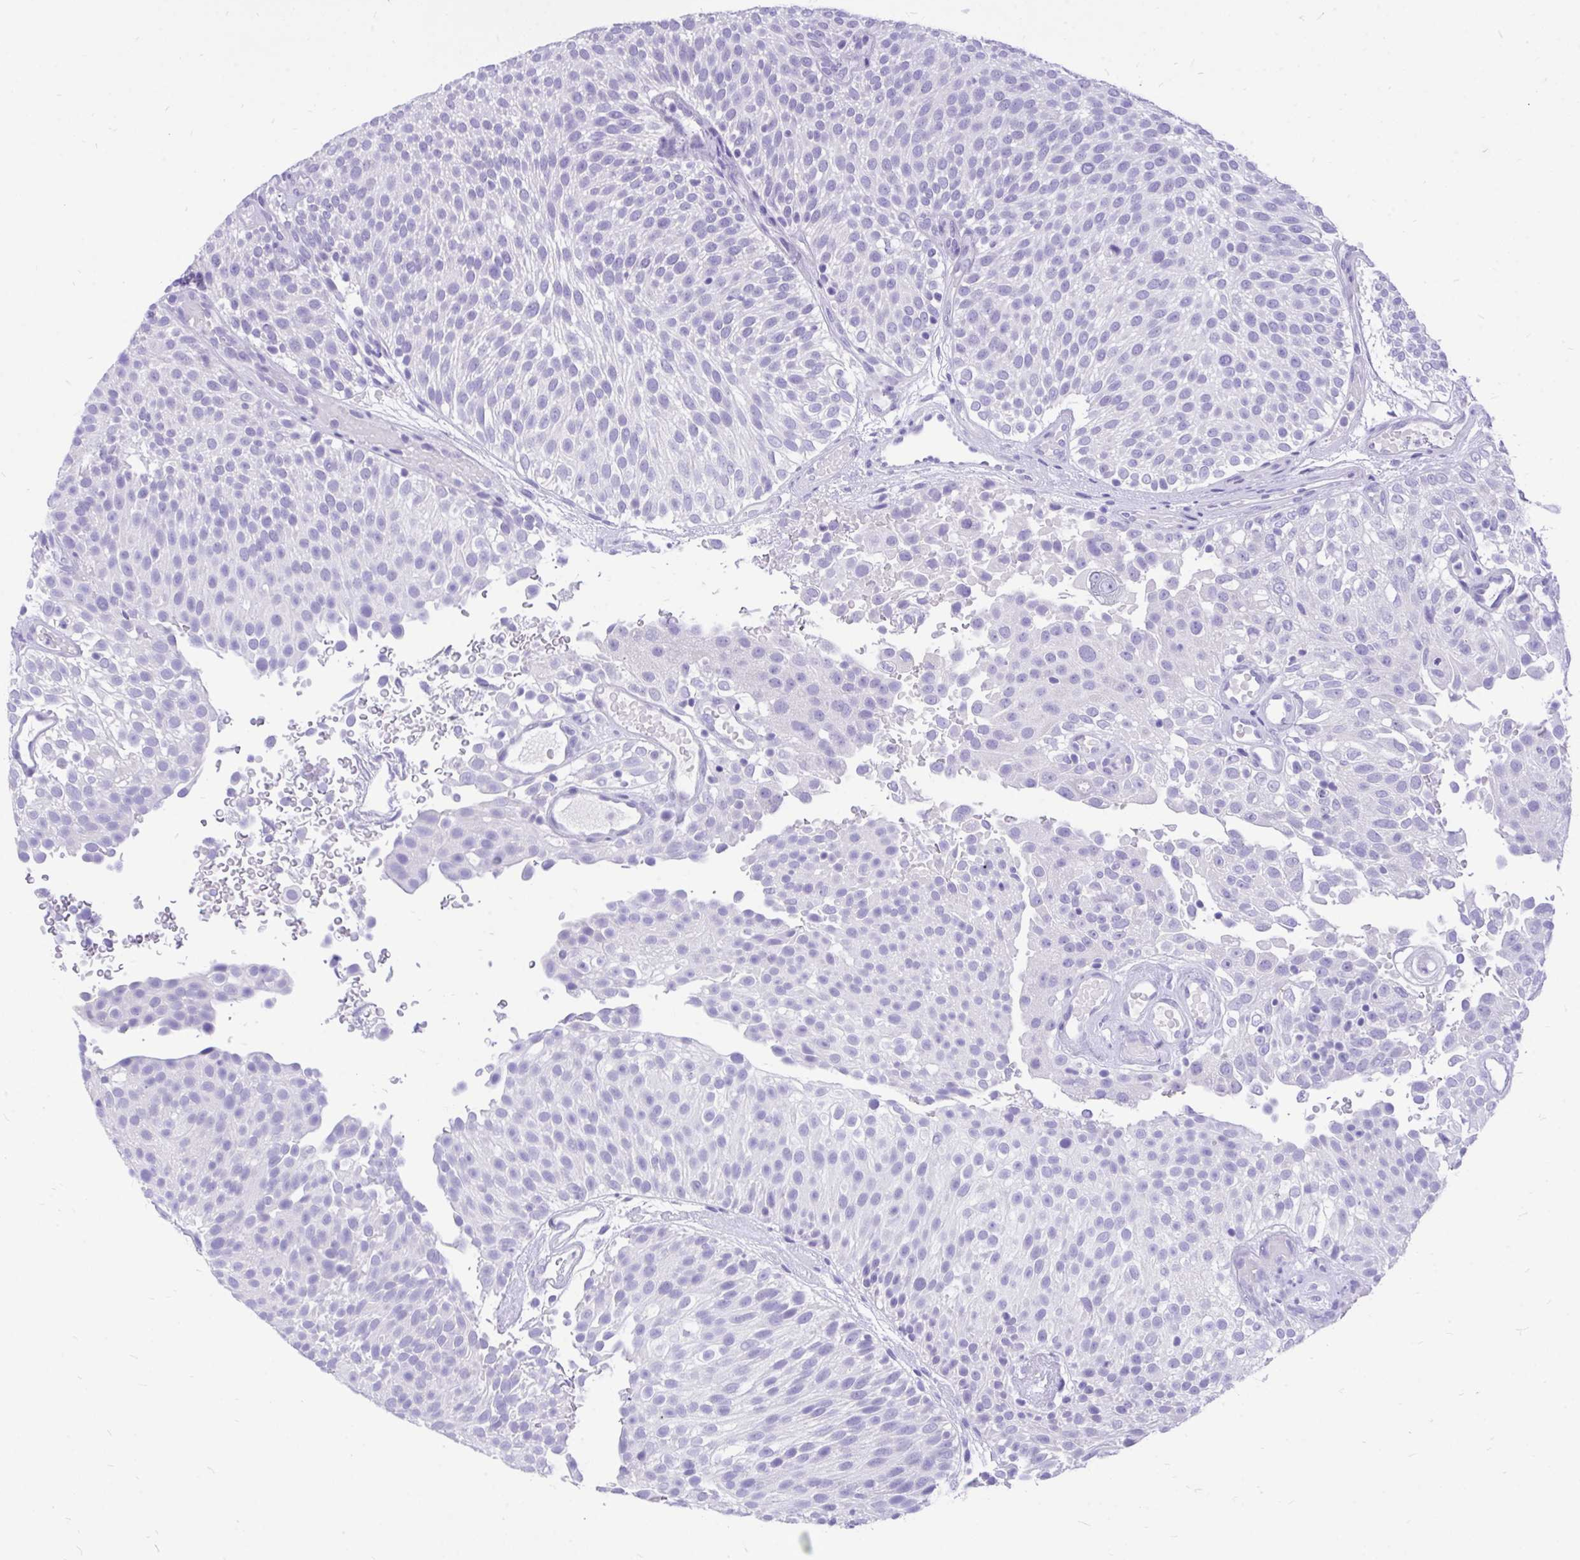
{"staining": {"intensity": "negative", "quantity": "none", "location": "none"}, "tissue": "urothelial cancer", "cell_type": "Tumor cells", "image_type": "cancer", "snomed": [{"axis": "morphology", "description": "Urothelial carcinoma, Low grade"}, {"axis": "topography", "description": "Urinary bladder"}], "caption": "IHC of urothelial cancer exhibits no expression in tumor cells.", "gene": "MON1A", "patient": {"sex": "male", "age": 78}}